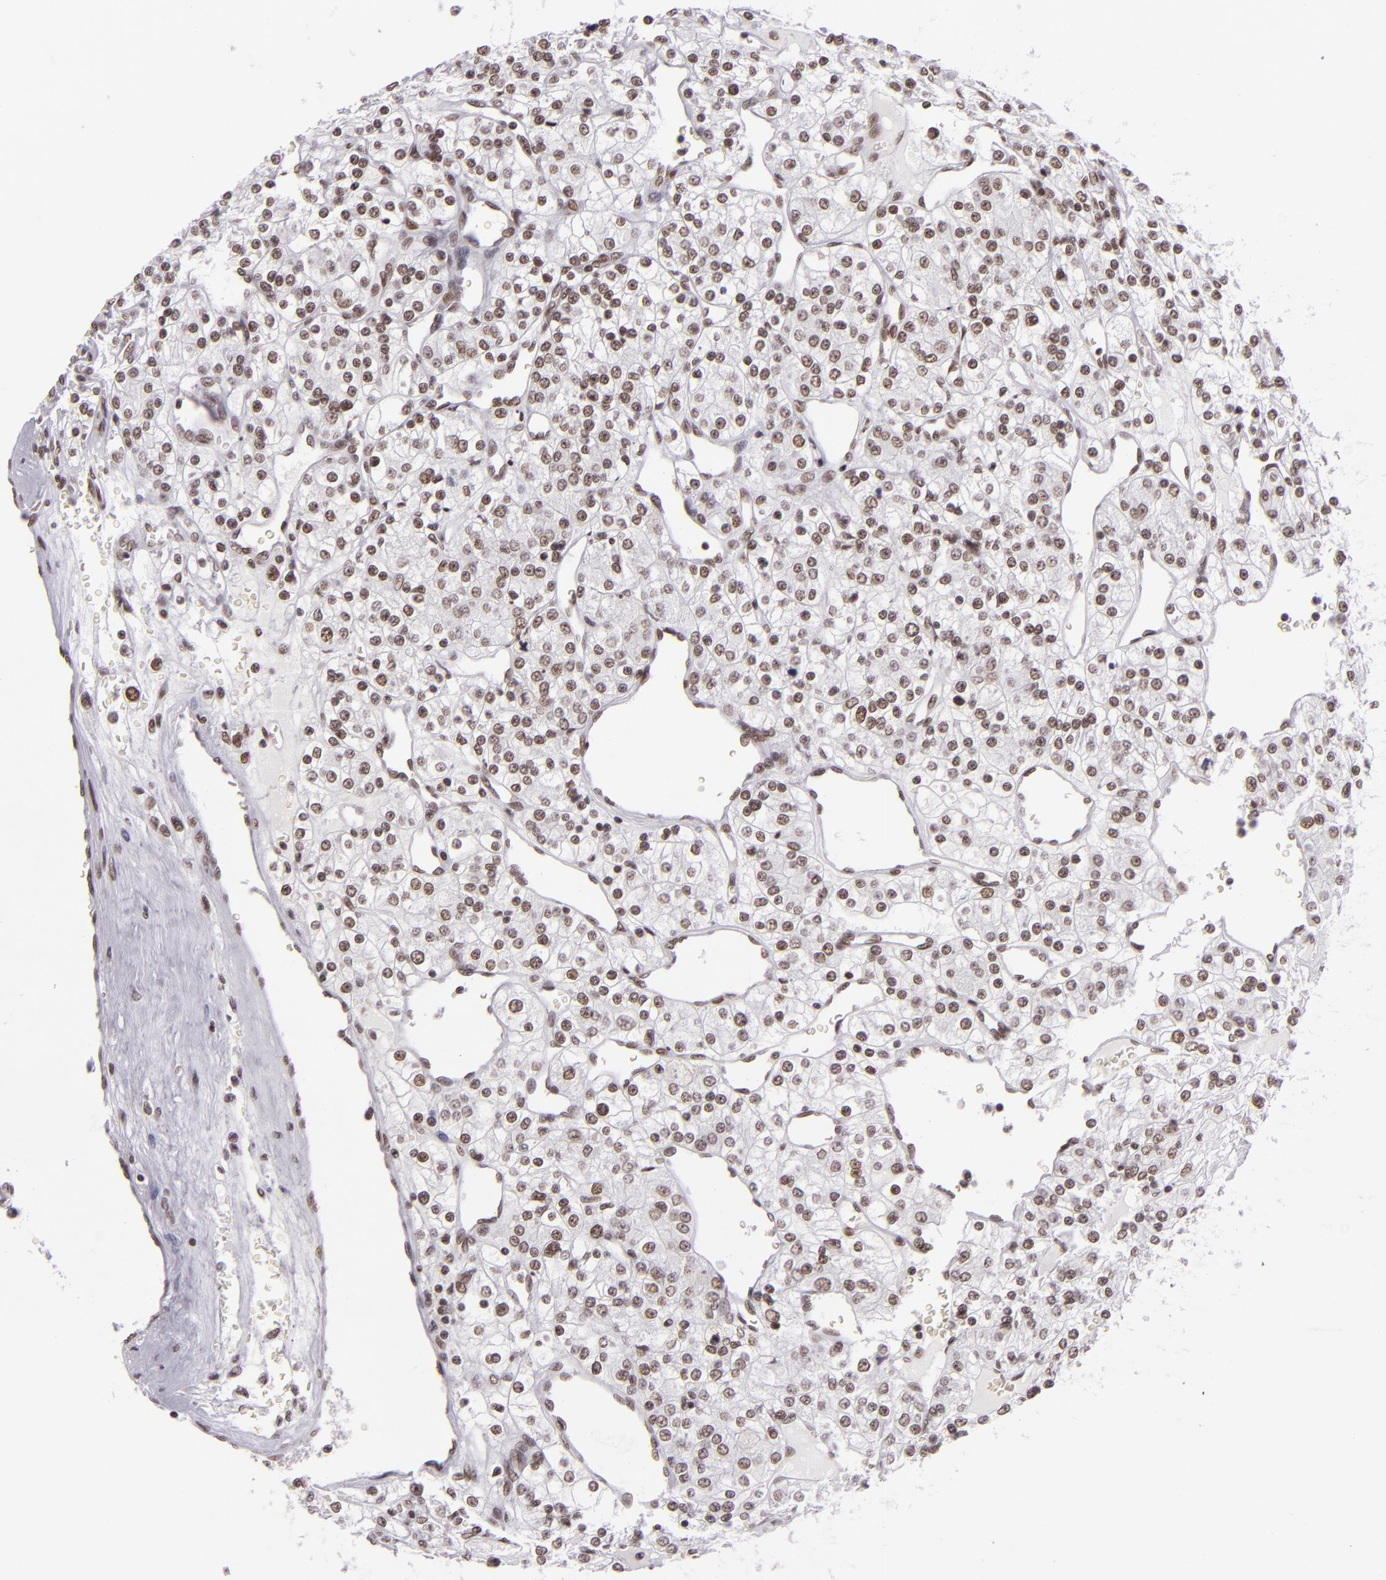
{"staining": {"intensity": "moderate", "quantity": ">75%", "location": "nuclear"}, "tissue": "renal cancer", "cell_type": "Tumor cells", "image_type": "cancer", "snomed": [{"axis": "morphology", "description": "Adenocarcinoma, NOS"}, {"axis": "topography", "description": "Kidney"}], "caption": "High-power microscopy captured an IHC image of adenocarcinoma (renal), revealing moderate nuclear staining in approximately >75% of tumor cells.", "gene": "BRD8", "patient": {"sex": "female", "age": 62}}